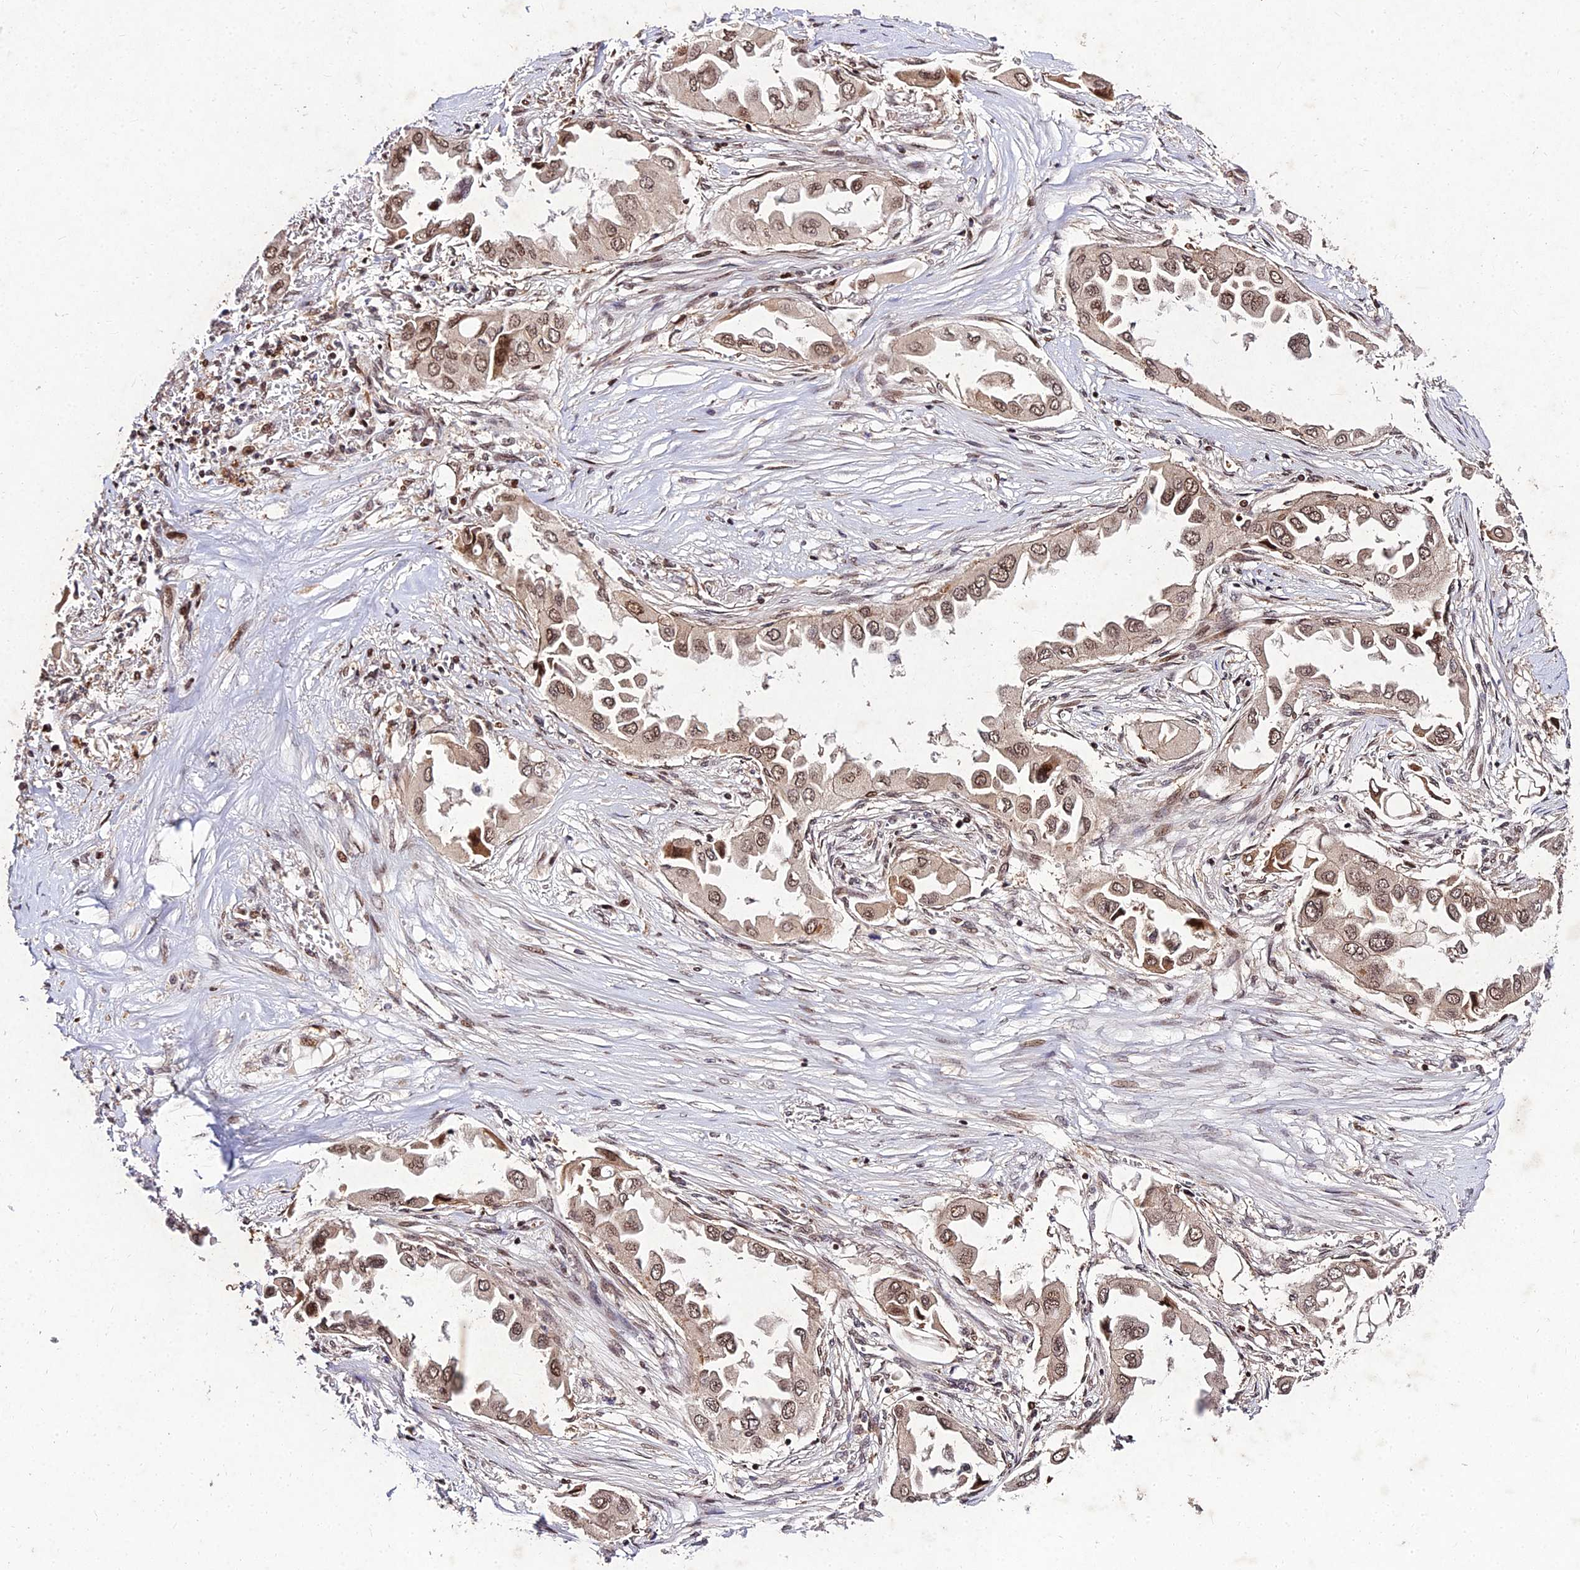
{"staining": {"intensity": "moderate", "quantity": ">75%", "location": "cytoplasmic/membranous,nuclear"}, "tissue": "lung cancer", "cell_type": "Tumor cells", "image_type": "cancer", "snomed": [{"axis": "morphology", "description": "Adenocarcinoma, NOS"}, {"axis": "topography", "description": "Lung"}], "caption": "DAB immunohistochemical staining of lung adenocarcinoma shows moderate cytoplasmic/membranous and nuclear protein positivity in approximately >75% of tumor cells.", "gene": "MKKS", "patient": {"sex": "female", "age": 76}}